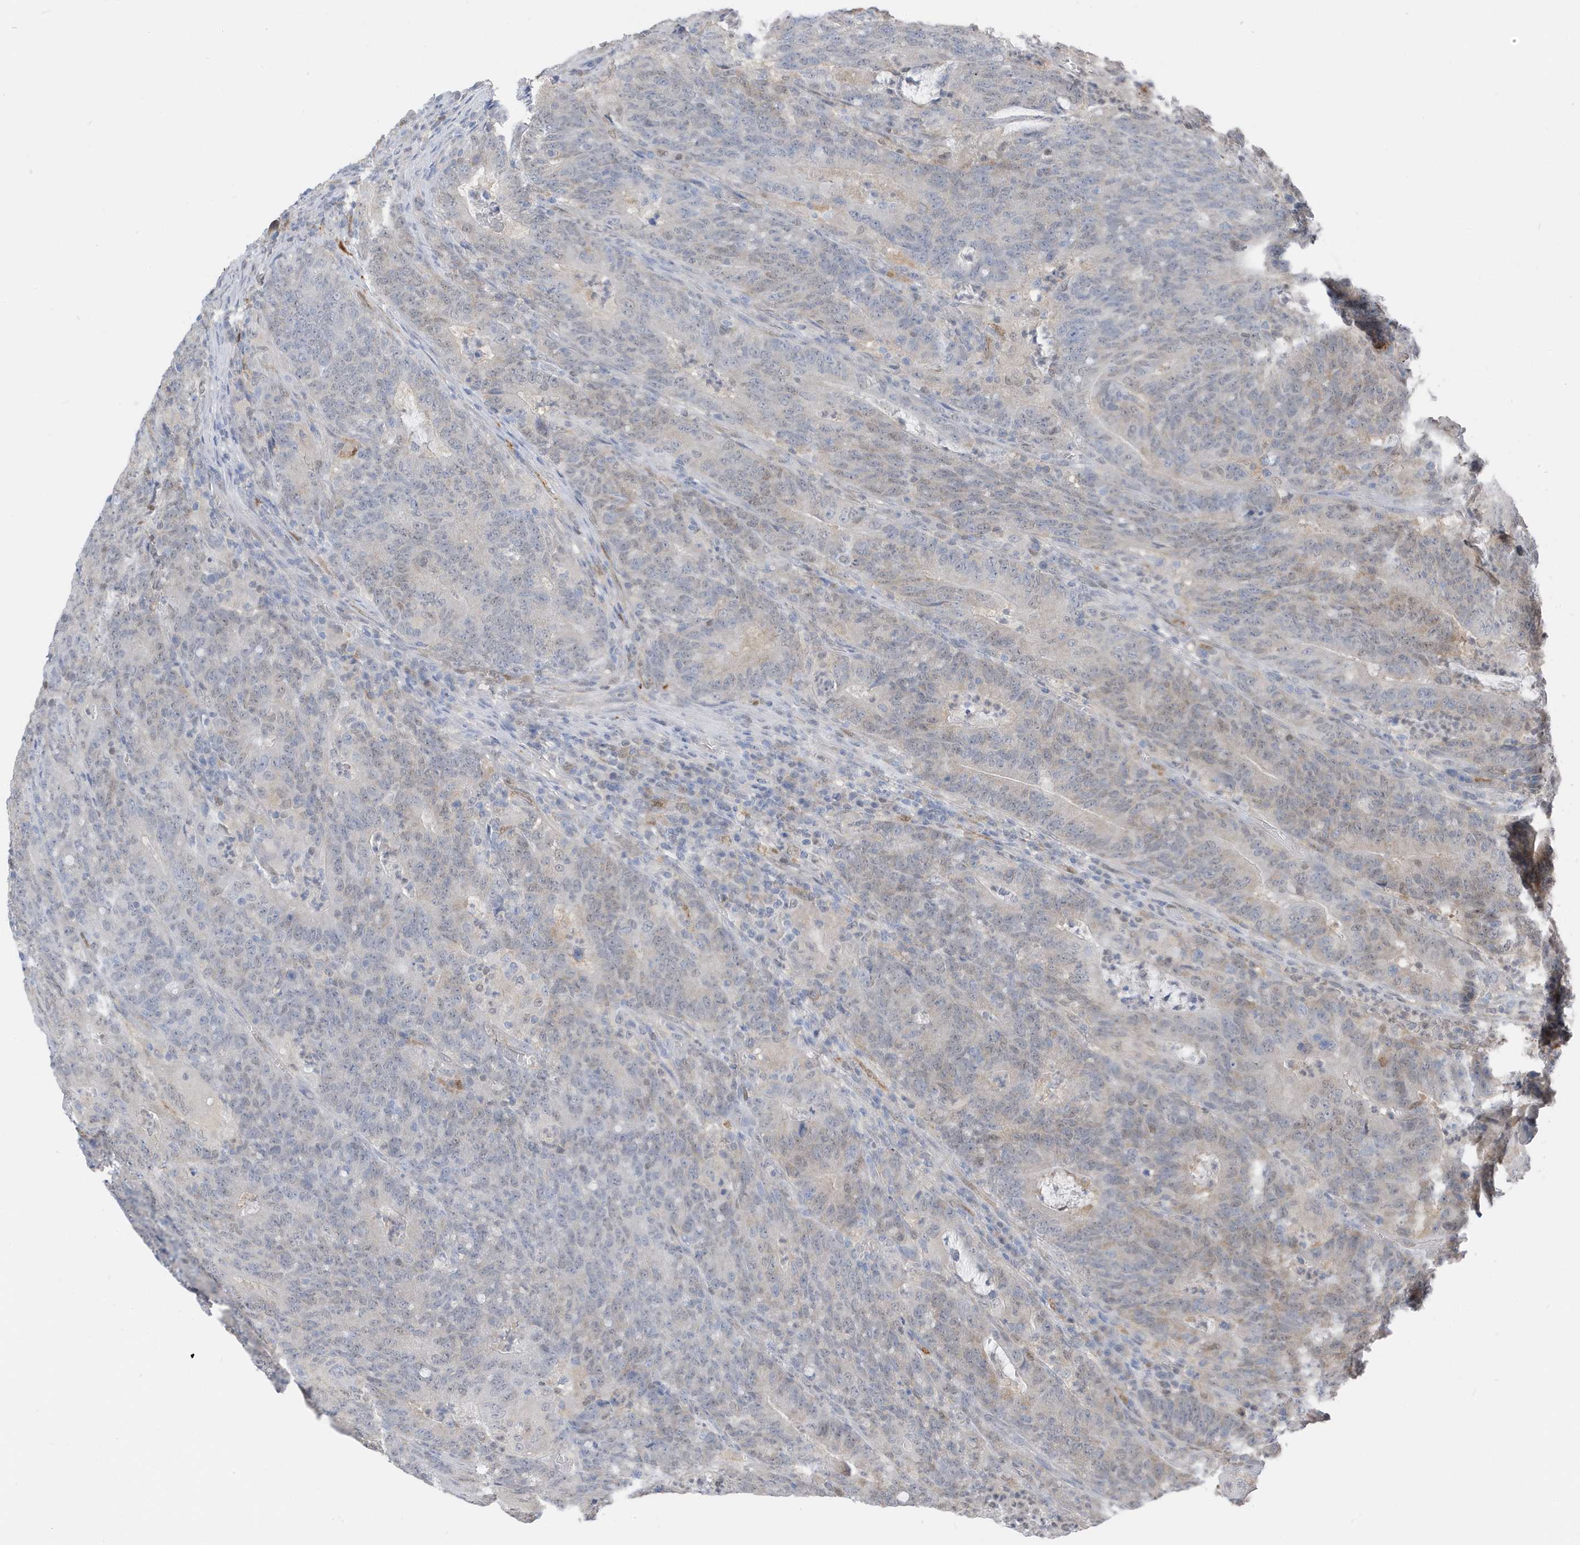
{"staining": {"intensity": "weak", "quantity": "<25%", "location": "nuclear"}, "tissue": "colorectal cancer", "cell_type": "Tumor cells", "image_type": "cancer", "snomed": [{"axis": "morphology", "description": "Normal tissue, NOS"}, {"axis": "morphology", "description": "Adenocarcinoma, NOS"}, {"axis": "topography", "description": "Colon"}], "caption": "Human adenocarcinoma (colorectal) stained for a protein using IHC exhibits no positivity in tumor cells.", "gene": "NCOA7", "patient": {"sex": "female", "age": 75}}